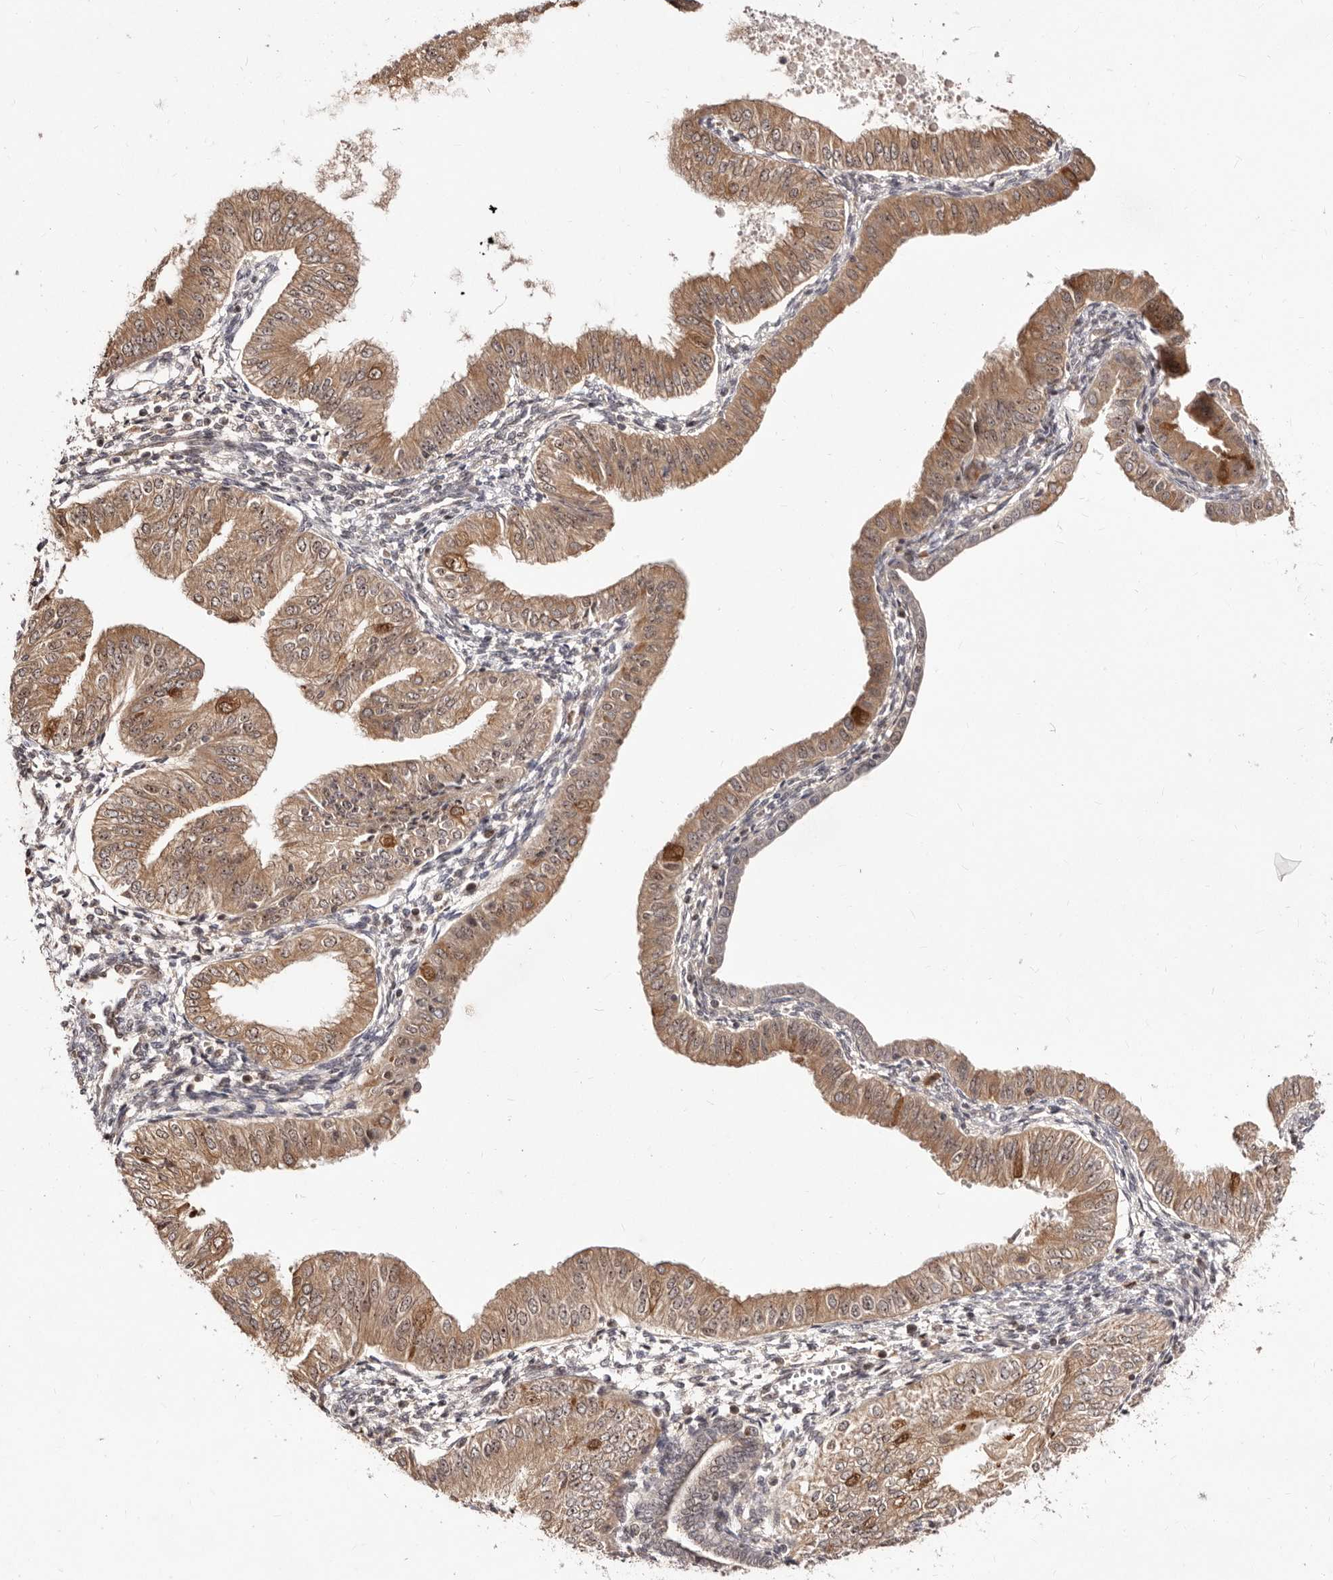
{"staining": {"intensity": "moderate", "quantity": ">75%", "location": "cytoplasmic/membranous"}, "tissue": "endometrial cancer", "cell_type": "Tumor cells", "image_type": "cancer", "snomed": [{"axis": "morphology", "description": "Normal tissue, NOS"}, {"axis": "morphology", "description": "Adenocarcinoma, NOS"}, {"axis": "topography", "description": "Endometrium"}], "caption": "Protein expression analysis of endometrial cancer (adenocarcinoma) shows moderate cytoplasmic/membranous expression in approximately >75% of tumor cells.", "gene": "APOL6", "patient": {"sex": "female", "age": 53}}